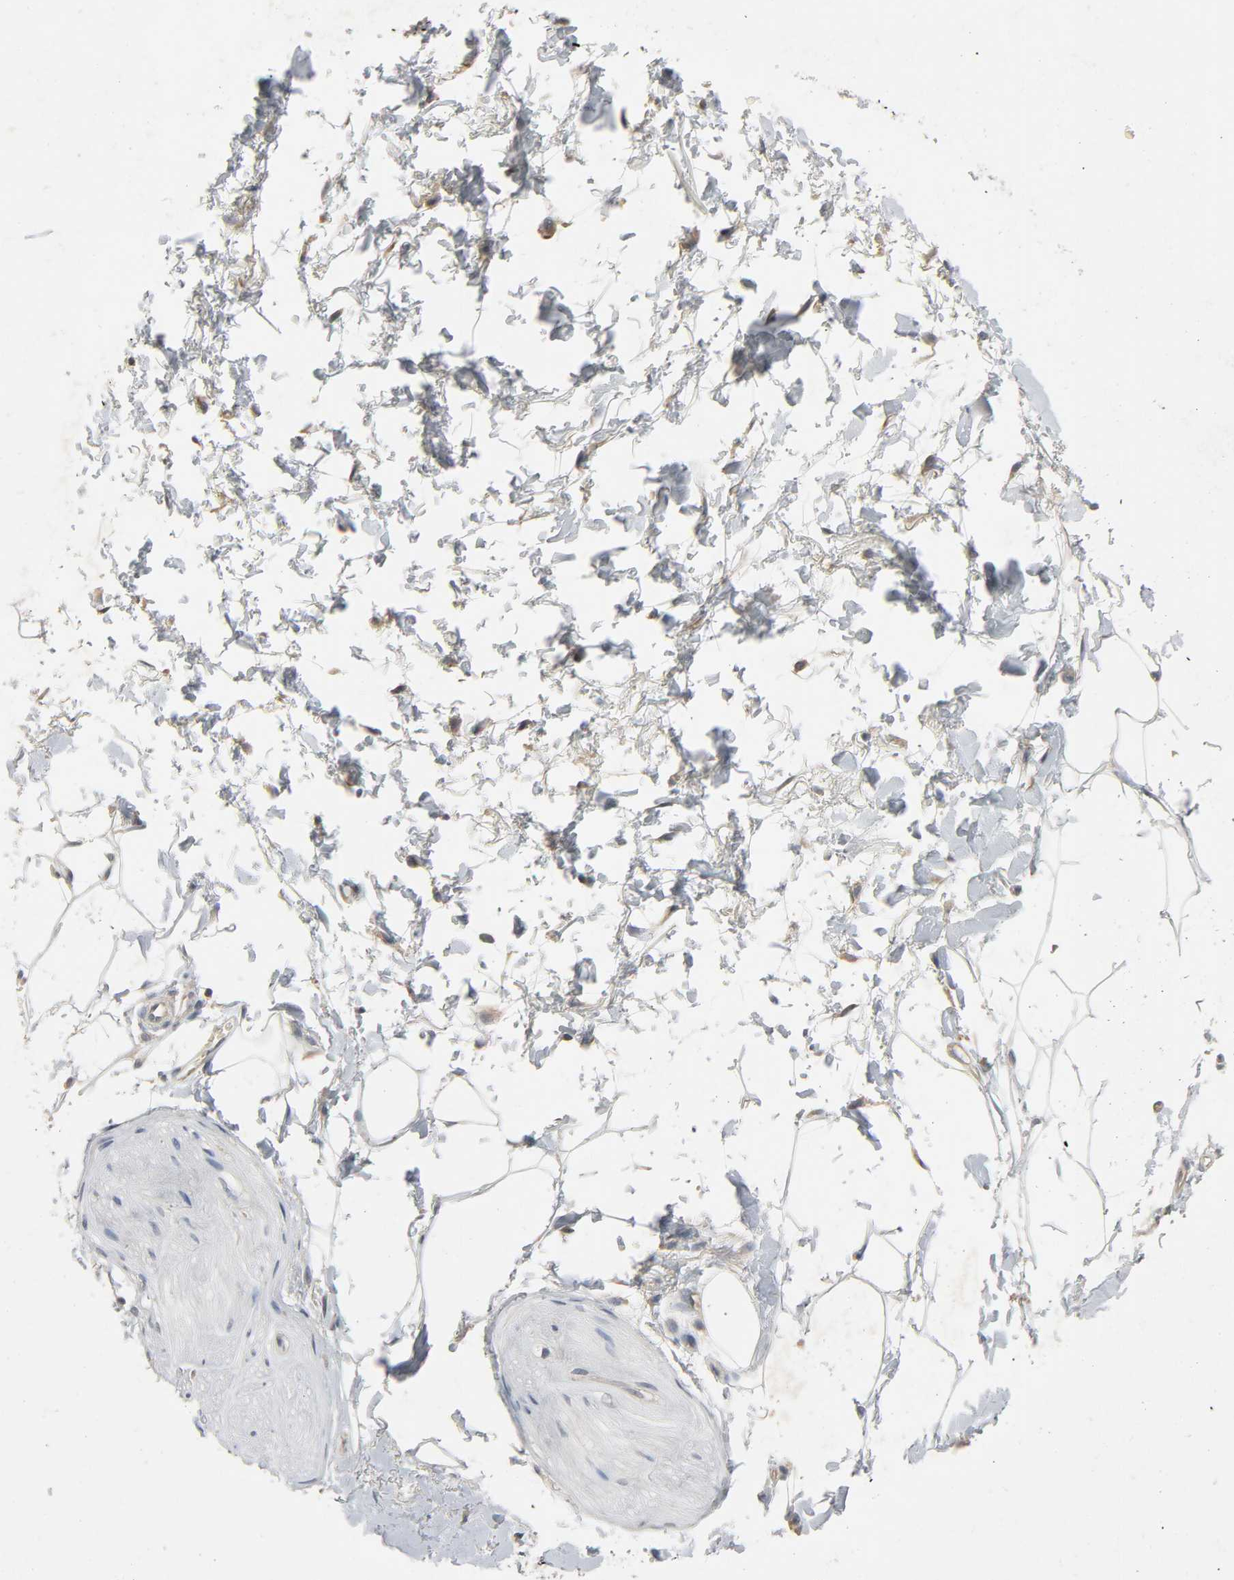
{"staining": {"intensity": "negative", "quantity": "none", "location": "none"}, "tissue": "adipose tissue", "cell_type": "Adipocytes", "image_type": "normal", "snomed": [{"axis": "morphology", "description": "Normal tissue, NOS"}, {"axis": "topography", "description": "Soft tissue"}, {"axis": "topography", "description": "Peripheral nerve tissue"}], "caption": "A micrograph of human adipose tissue is negative for staining in adipocytes. (Stains: DAB (3,3'-diaminobenzidine) immunohistochemistry (IHC) with hematoxylin counter stain, Microscopy: brightfield microscopy at high magnification).", "gene": "CD4", "patient": {"sex": "female", "age": 71}}